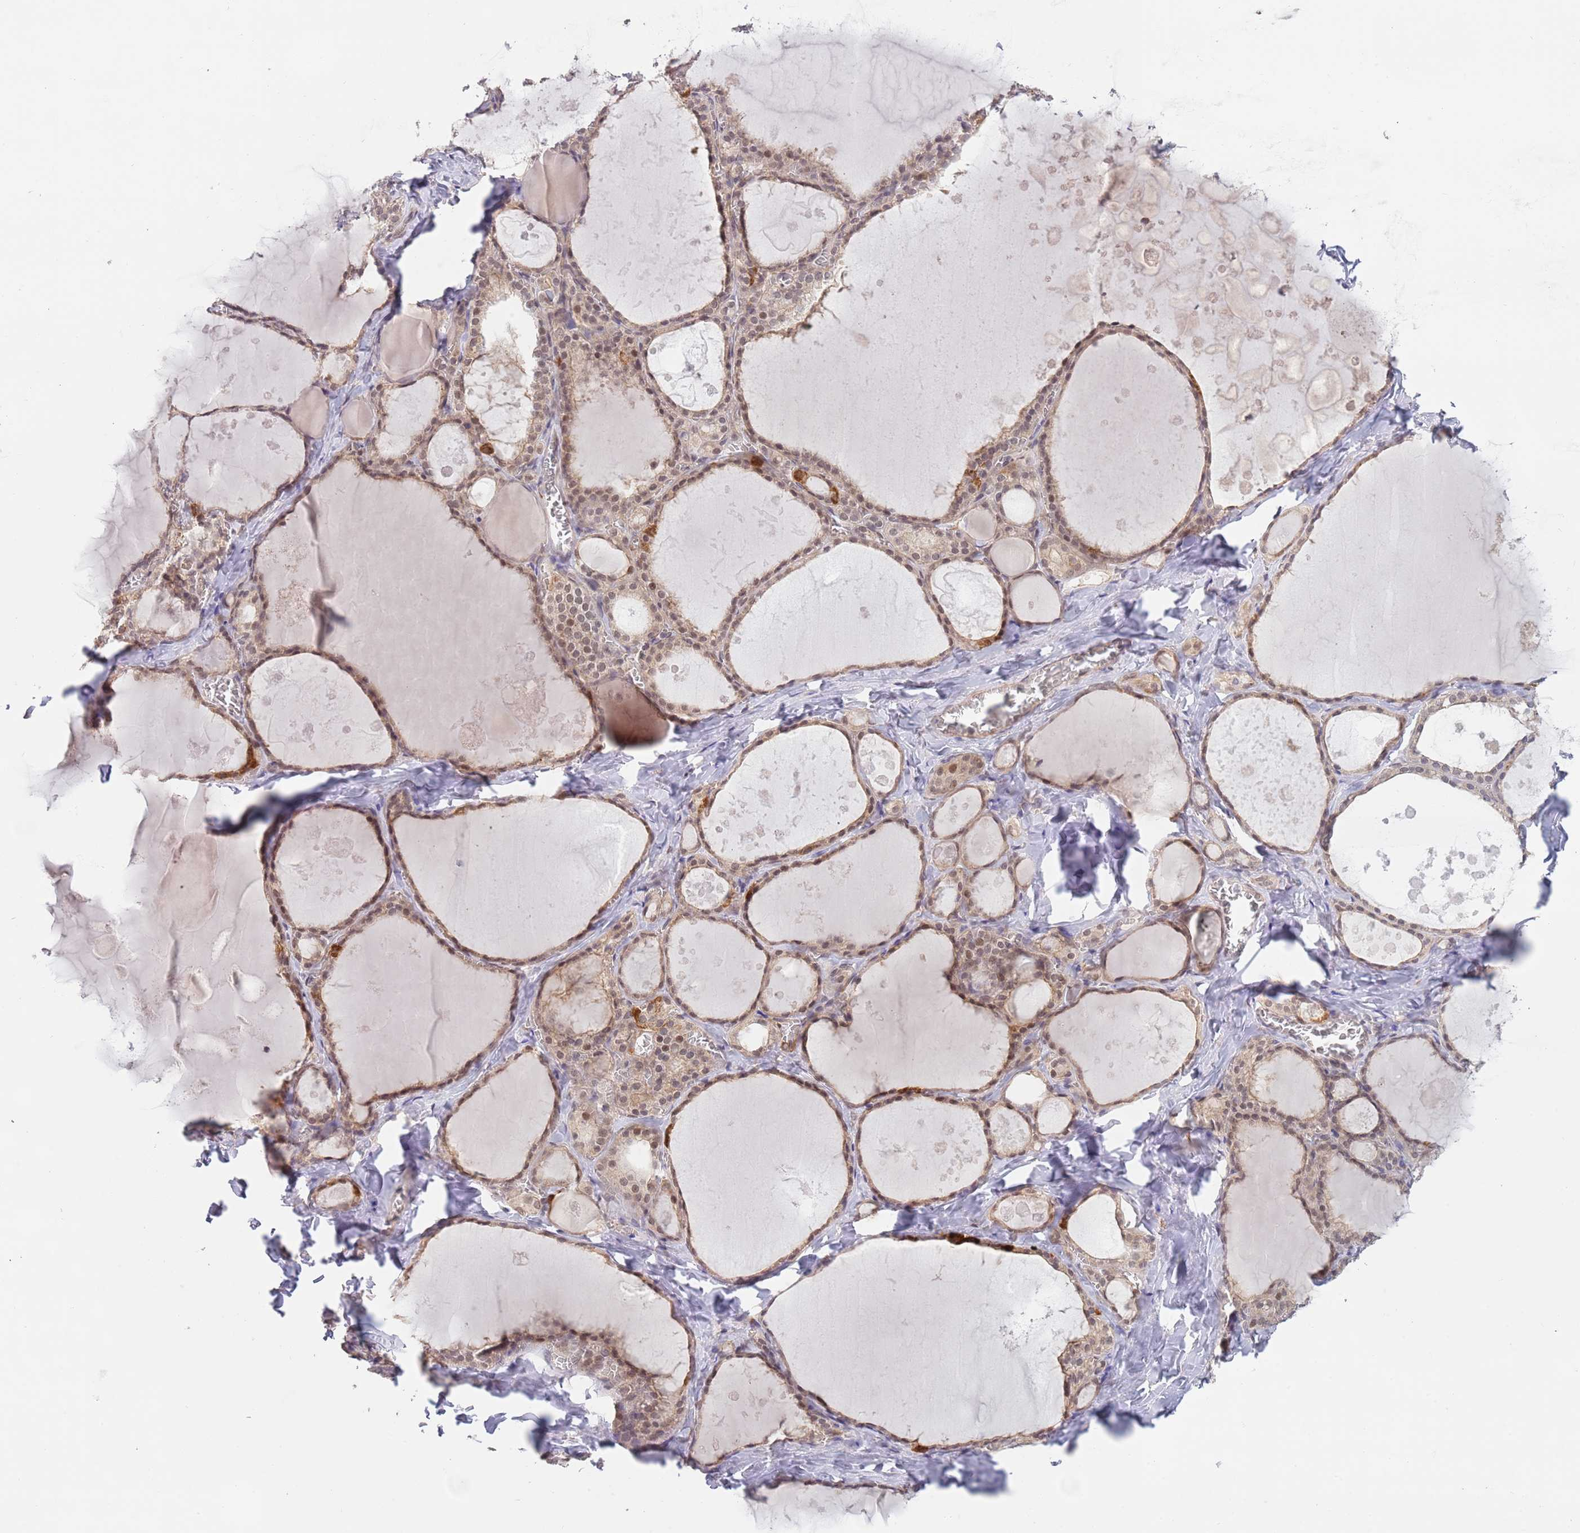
{"staining": {"intensity": "moderate", "quantity": ">75%", "location": "cytoplasmic/membranous,nuclear"}, "tissue": "thyroid gland", "cell_type": "Glandular cells", "image_type": "normal", "snomed": [{"axis": "morphology", "description": "Normal tissue, NOS"}, {"axis": "topography", "description": "Thyroid gland"}], "caption": "Thyroid gland stained for a protein shows moderate cytoplasmic/membranous,nuclear positivity in glandular cells. (brown staining indicates protein expression, while blue staining denotes nuclei).", "gene": "UQCC3", "patient": {"sex": "male", "age": 56}}